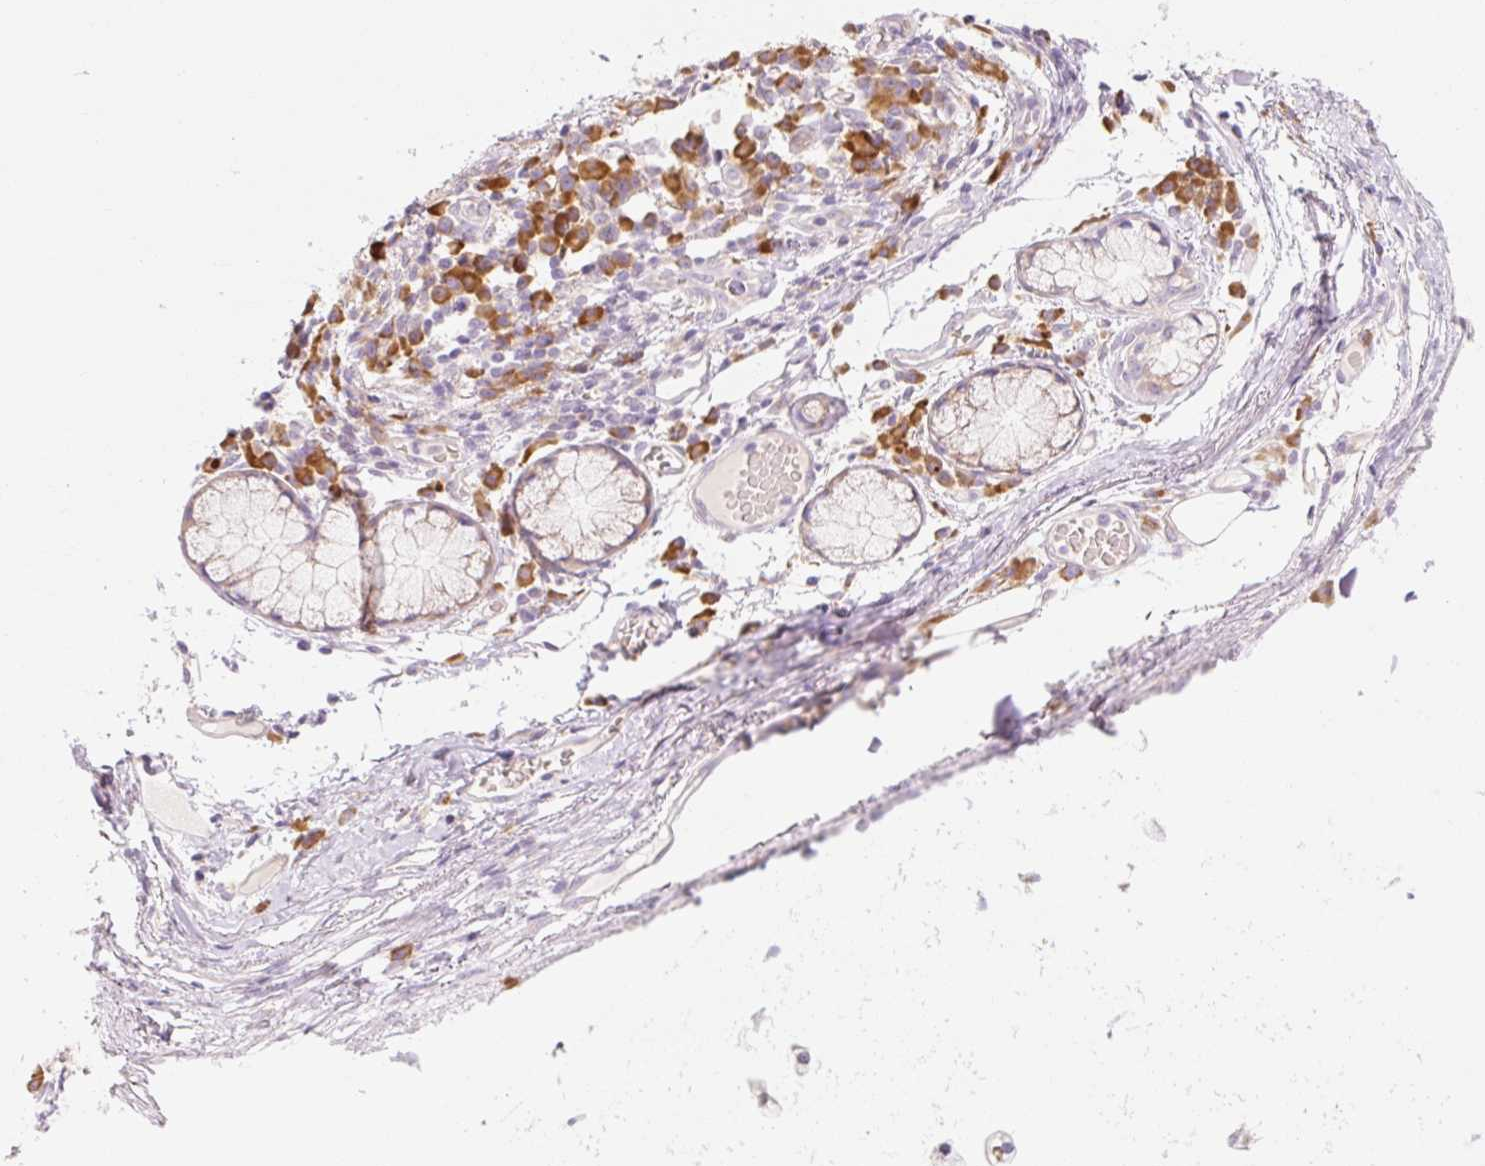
{"staining": {"intensity": "negative", "quantity": "none", "location": "none"}, "tissue": "adipose tissue", "cell_type": "Adipocytes", "image_type": "normal", "snomed": [{"axis": "morphology", "description": "Normal tissue, NOS"}, {"axis": "topography", "description": "Cartilage tissue"}, {"axis": "topography", "description": "Bronchus"}], "caption": "The immunohistochemistry histopathology image has no significant expression in adipocytes of adipose tissue. Brightfield microscopy of immunohistochemistry (IHC) stained with DAB (brown) and hematoxylin (blue), captured at high magnification.", "gene": "MYO1D", "patient": {"sex": "male", "age": 56}}